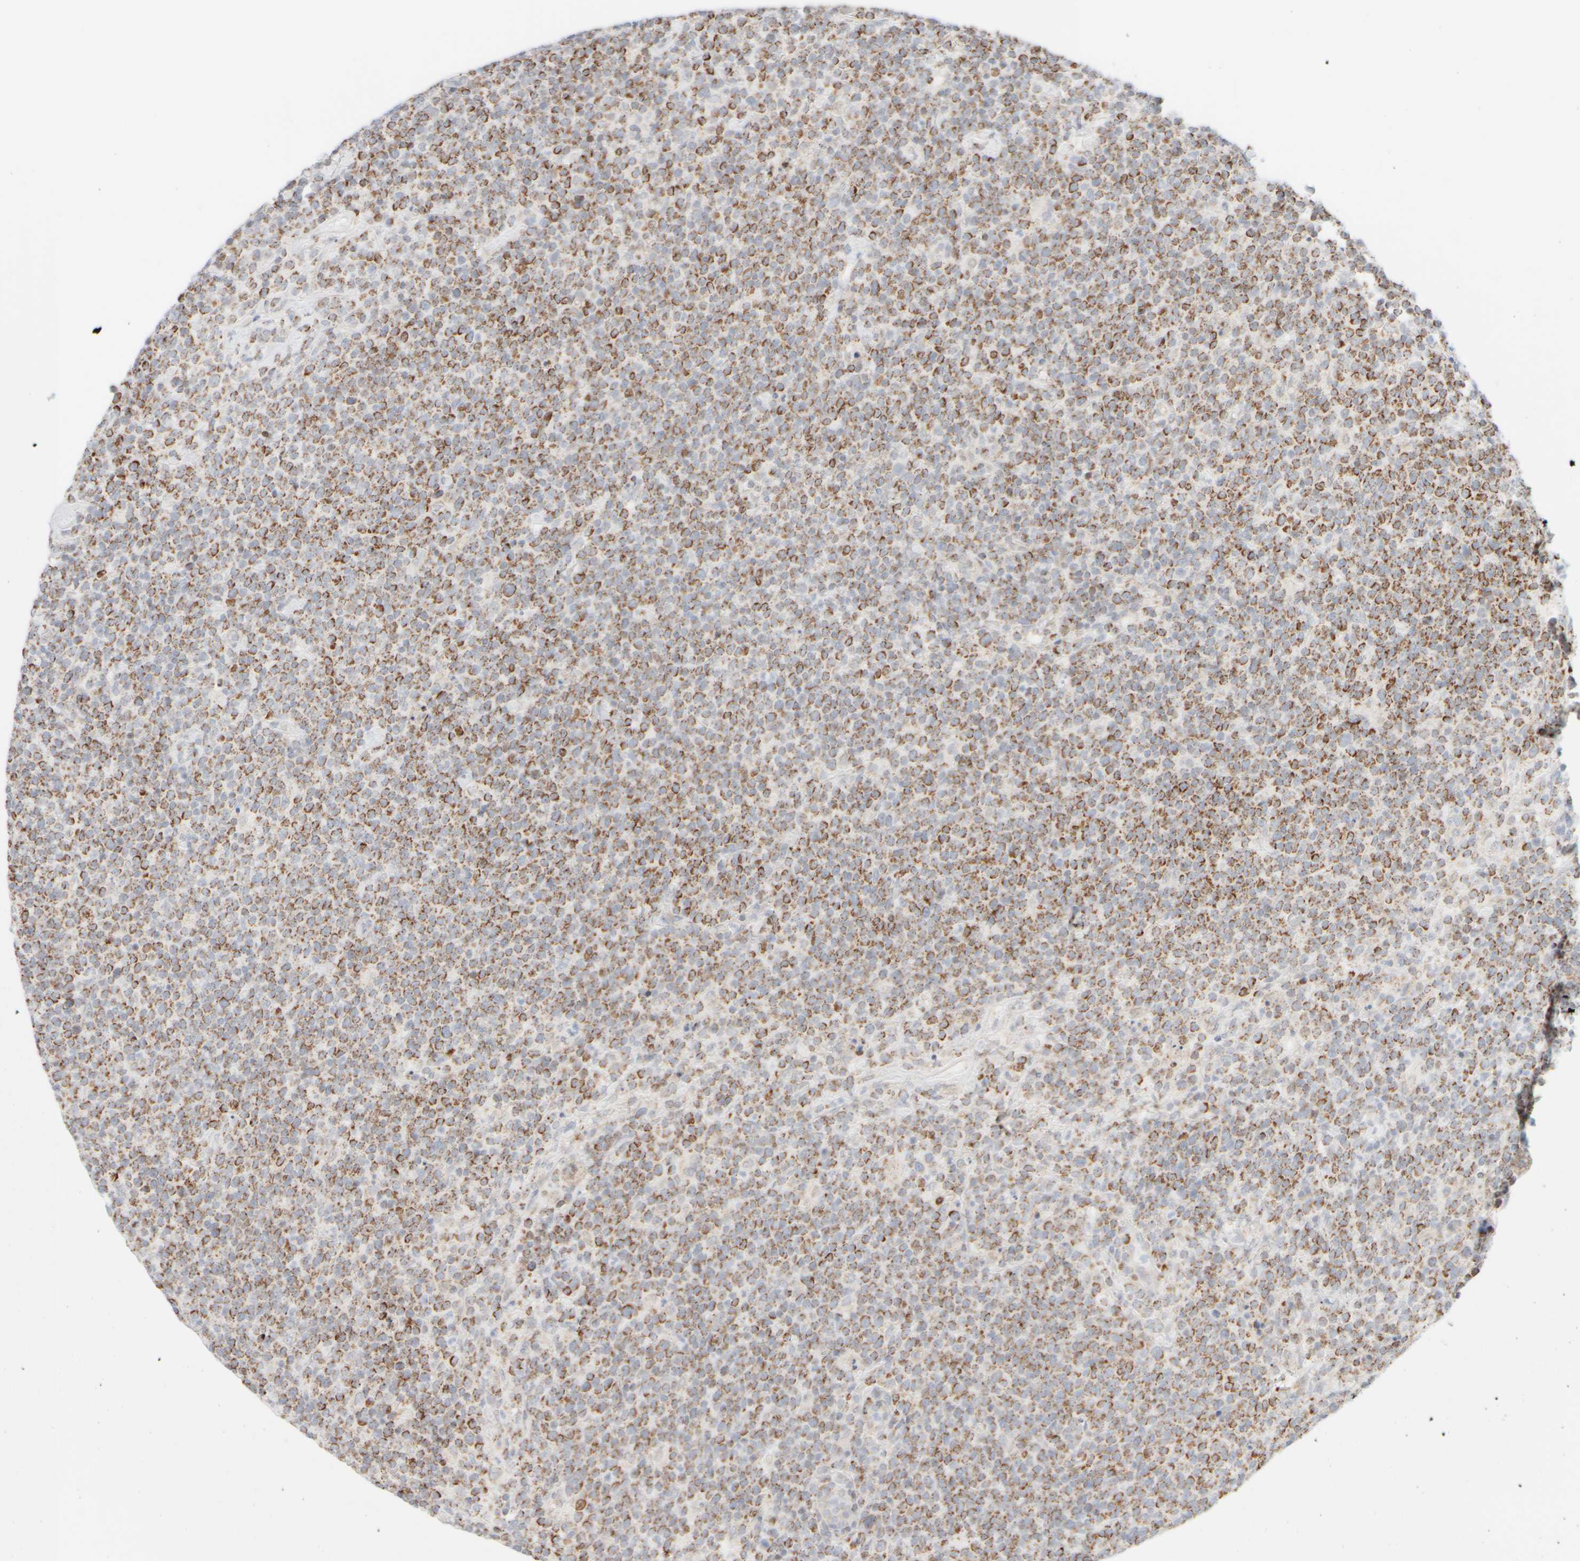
{"staining": {"intensity": "moderate", "quantity": ">75%", "location": "cytoplasmic/membranous"}, "tissue": "lymphoma", "cell_type": "Tumor cells", "image_type": "cancer", "snomed": [{"axis": "morphology", "description": "Malignant lymphoma, non-Hodgkin's type, High grade"}, {"axis": "topography", "description": "Lymph node"}], "caption": "Tumor cells exhibit moderate cytoplasmic/membranous staining in about >75% of cells in high-grade malignant lymphoma, non-Hodgkin's type.", "gene": "PPM1K", "patient": {"sex": "male", "age": 61}}